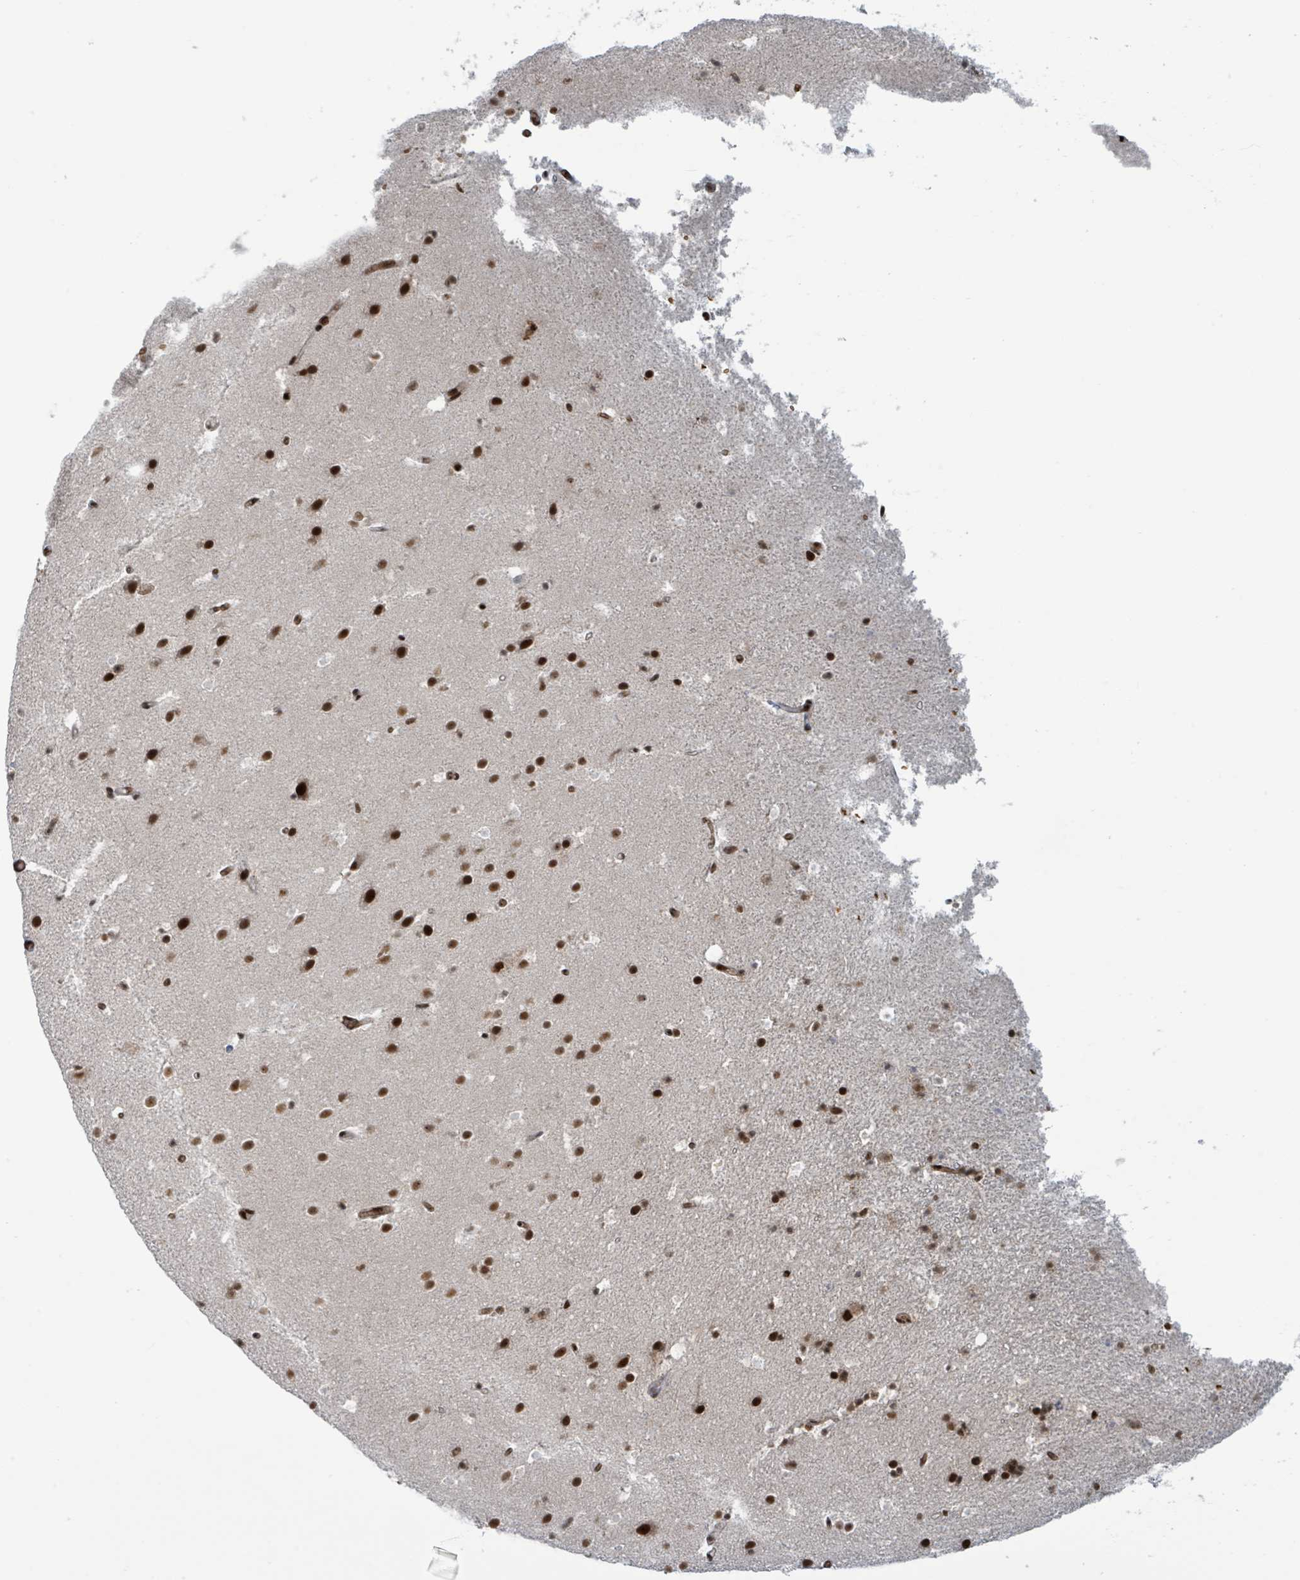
{"staining": {"intensity": "strong", "quantity": ">75%", "location": "nuclear"}, "tissue": "hippocampus", "cell_type": "Glial cells", "image_type": "normal", "snomed": [{"axis": "morphology", "description": "Normal tissue, NOS"}, {"axis": "topography", "description": "Hippocampus"}], "caption": "Immunohistochemical staining of unremarkable hippocampus reveals high levels of strong nuclear expression in approximately >75% of glial cells.", "gene": "KLF3", "patient": {"sex": "male", "age": 37}}